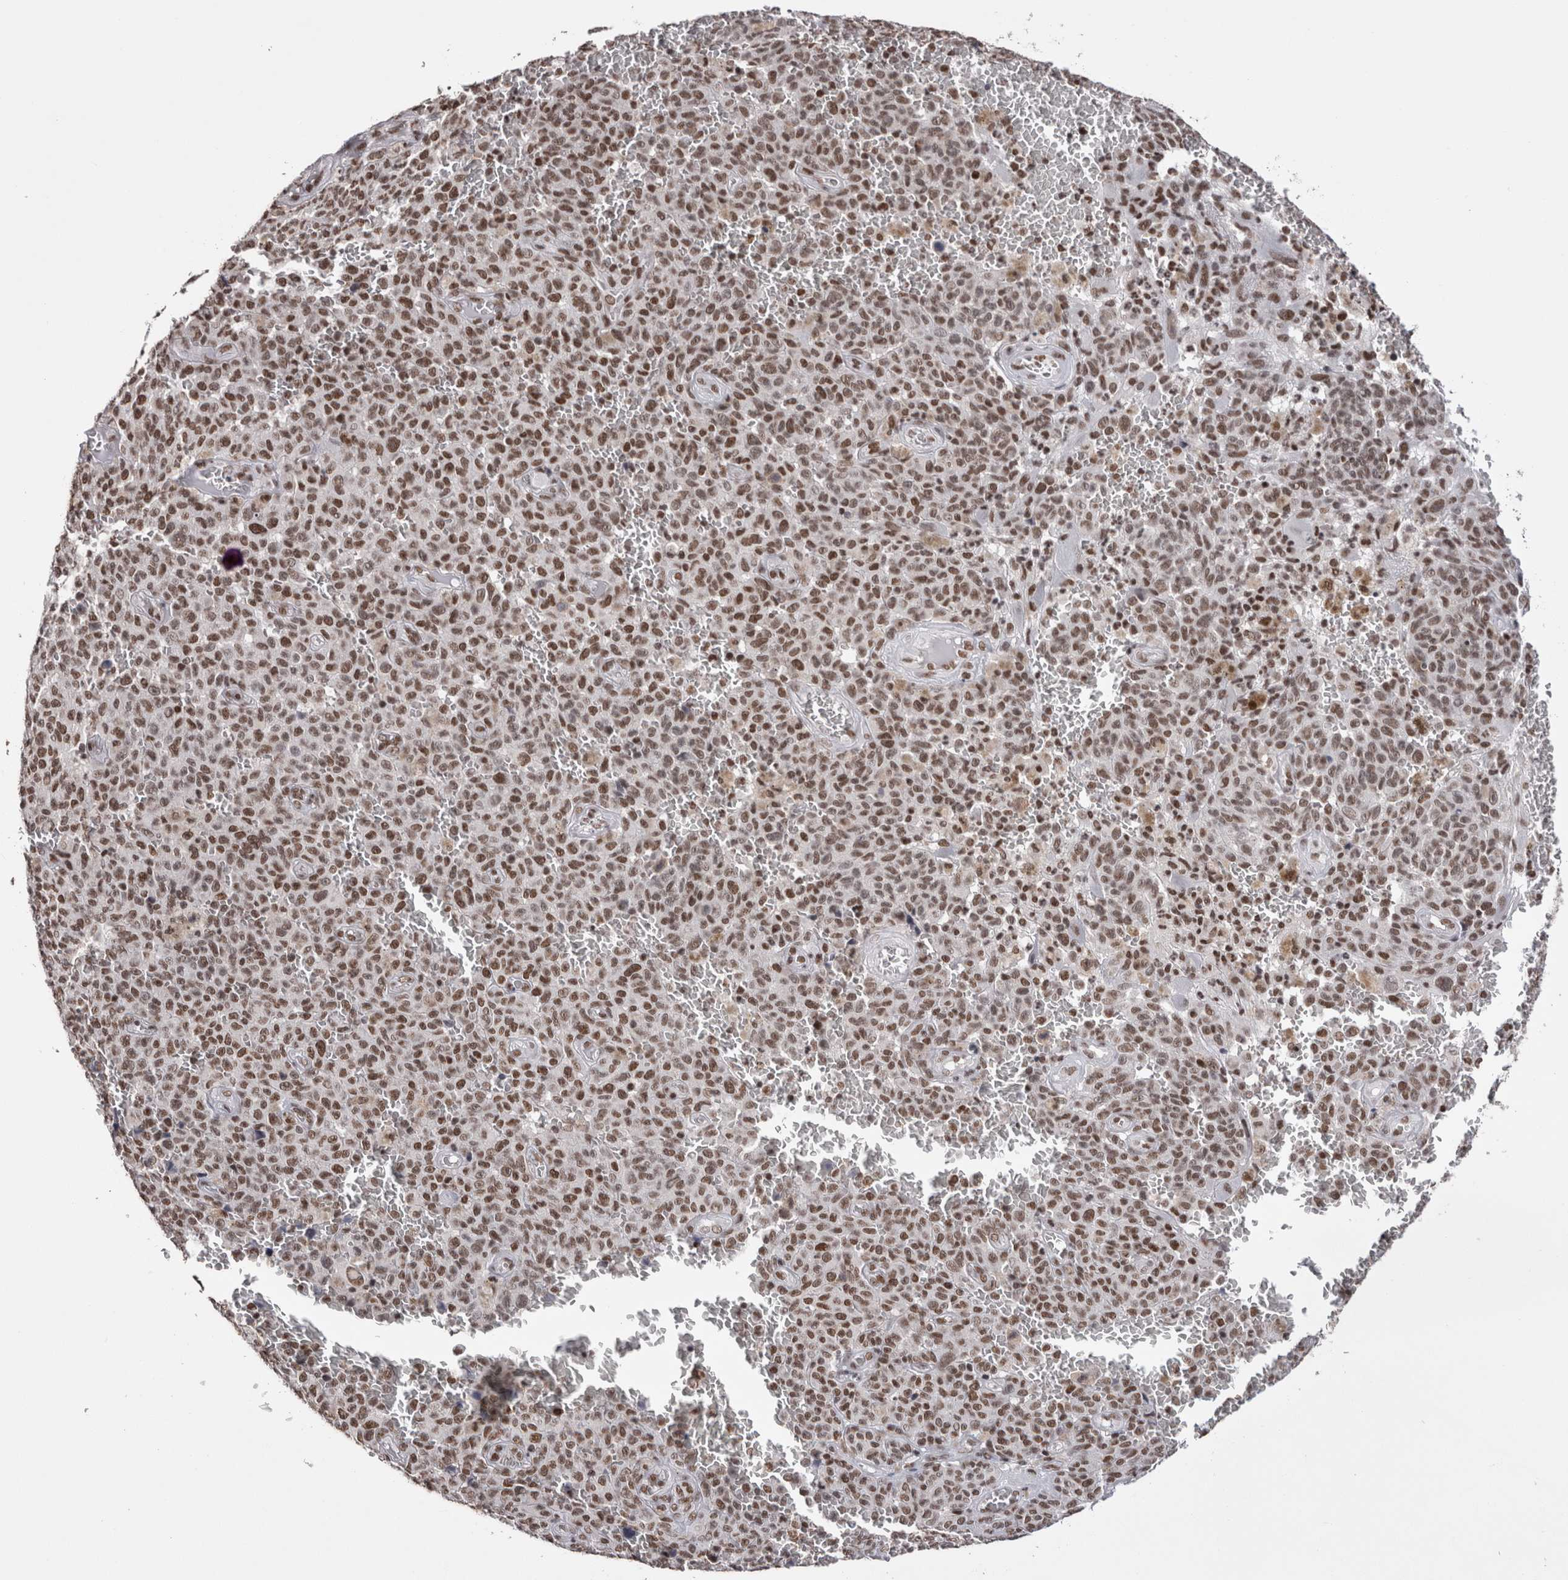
{"staining": {"intensity": "moderate", "quantity": ">75%", "location": "nuclear"}, "tissue": "melanoma", "cell_type": "Tumor cells", "image_type": "cancer", "snomed": [{"axis": "morphology", "description": "Malignant melanoma, NOS"}, {"axis": "topography", "description": "Skin"}], "caption": "About >75% of tumor cells in melanoma show moderate nuclear protein staining as visualized by brown immunohistochemical staining.", "gene": "SMC1A", "patient": {"sex": "female", "age": 82}}